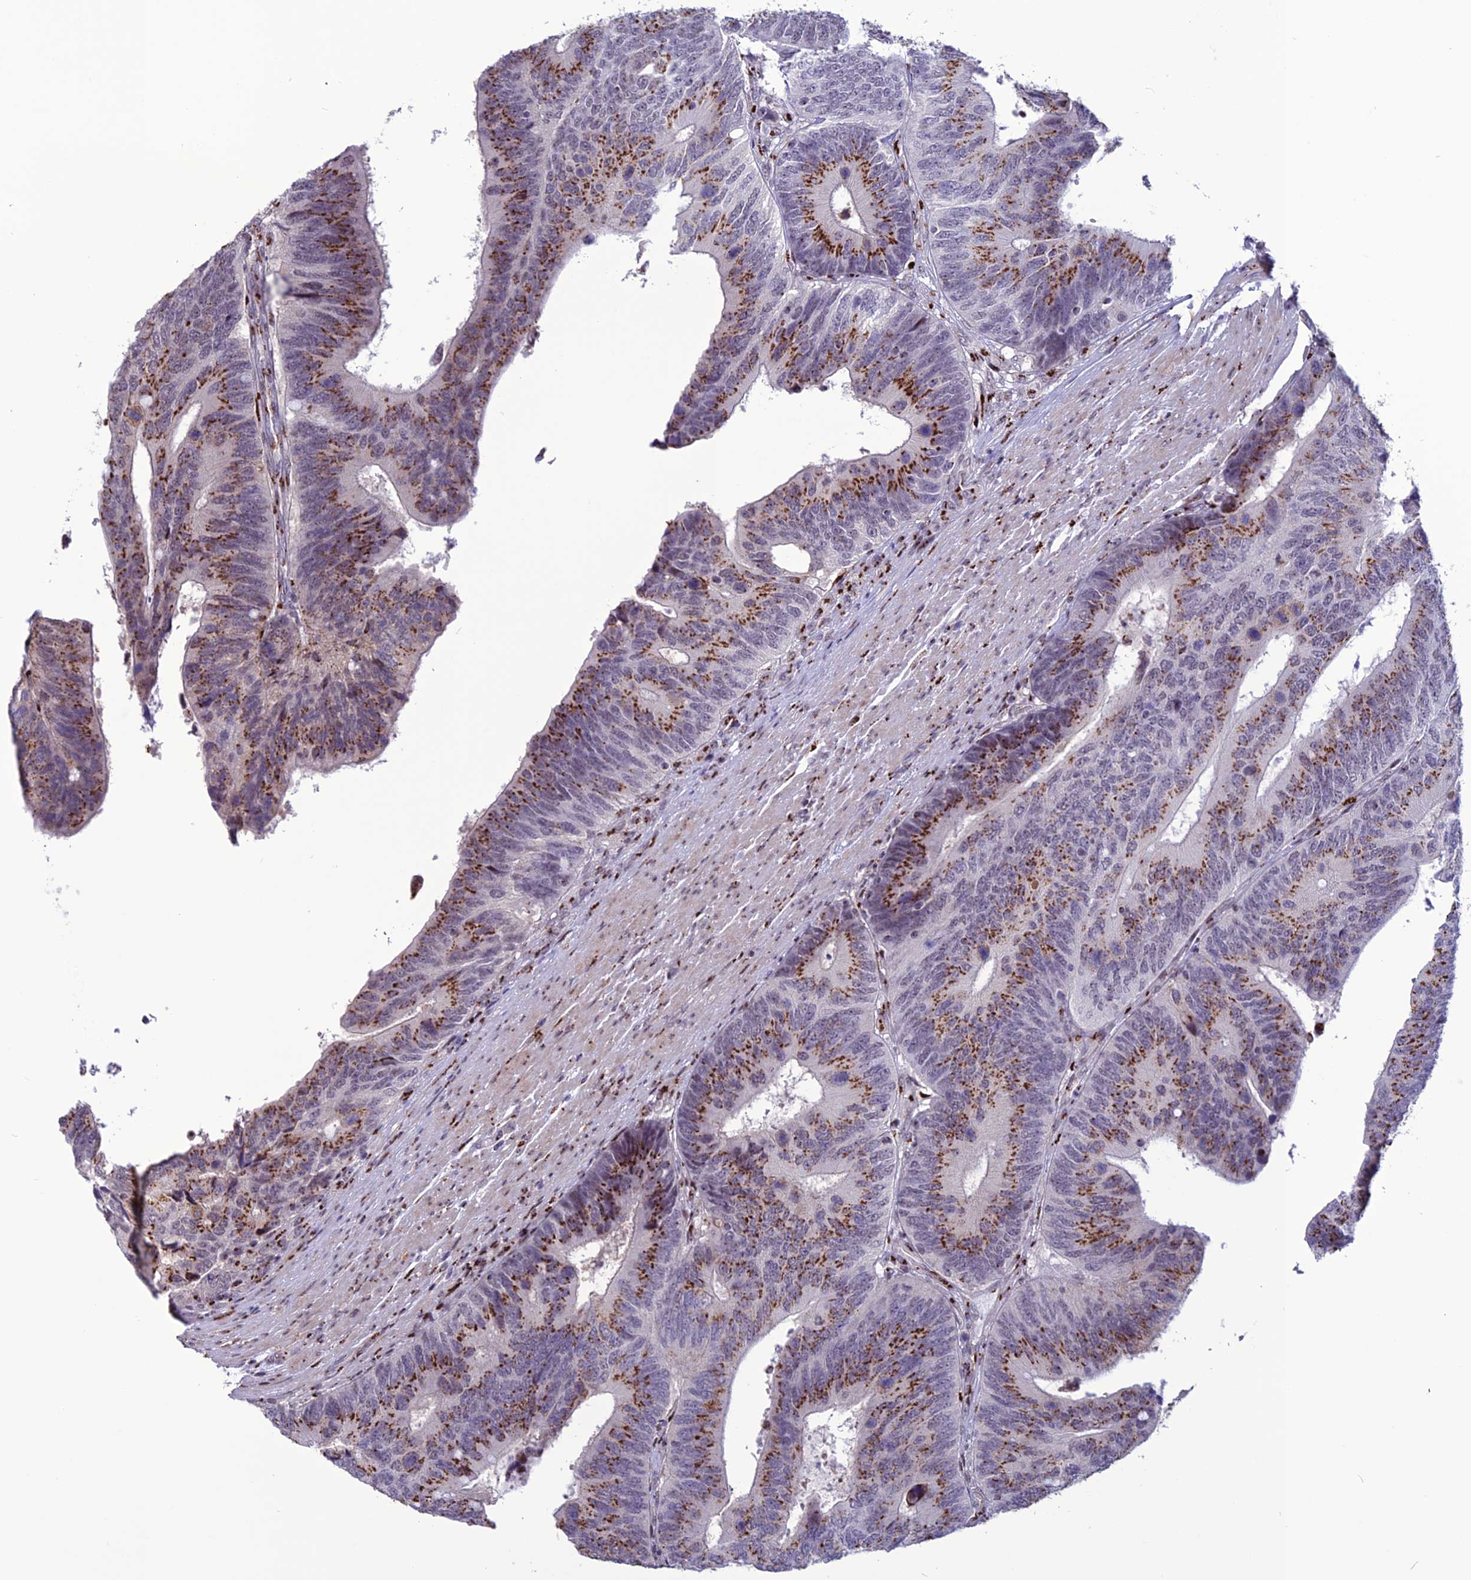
{"staining": {"intensity": "strong", "quantity": ">75%", "location": "cytoplasmic/membranous"}, "tissue": "colorectal cancer", "cell_type": "Tumor cells", "image_type": "cancer", "snomed": [{"axis": "morphology", "description": "Adenocarcinoma, NOS"}, {"axis": "topography", "description": "Colon"}], "caption": "Protein staining of colorectal cancer tissue demonstrates strong cytoplasmic/membranous expression in about >75% of tumor cells. The staining was performed using DAB (3,3'-diaminobenzidine) to visualize the protein expression in brown, while the nuclei were stained in blue with hematoxylin (Magnification: 20x).", "gene": "PLEKHA4", "patient": {"sex": "male", "age": 87}}